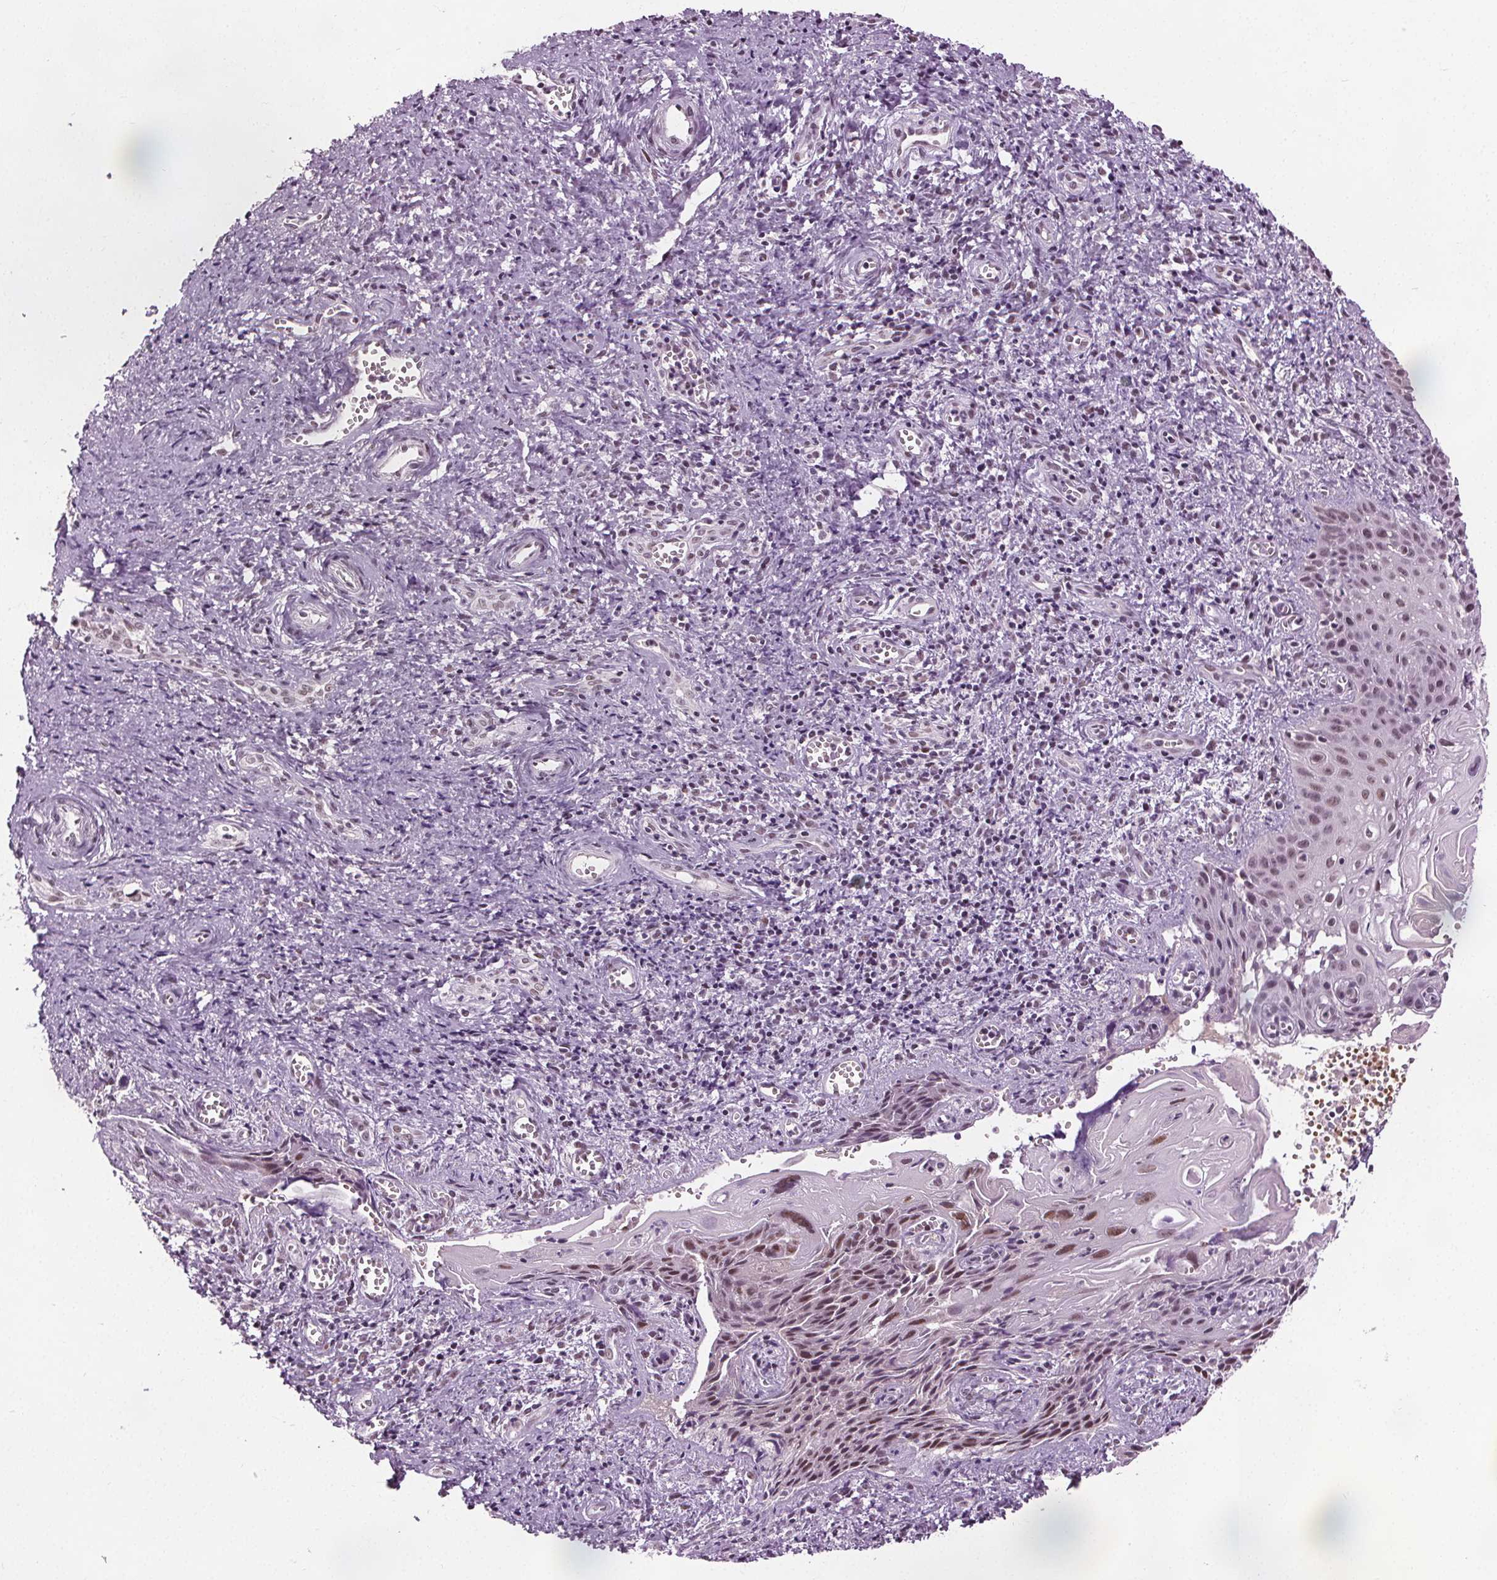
{"staining": {"intensity": "moderate", "quantity": ">75%", "location": "nuclear"}, "tissue": "cervical cancer", "cell_type": "Tumor cells", "image_type": "cancer", "snomed": [{"axis": "morphology", "description": "Squamous cell carcinoma, NOS"}, {"axis": "topography", "description": "Cervix"}], "caption": "Tumor cells demonstrate moderate nuclear expression in about >75% of cells in cervical cancer (squamous cell carcinoma). (brown staining indicates protein expression, while blue staining denotes nuclei).", "gene": "IWS1", "patient": {"sex": "female", "age": 30}}